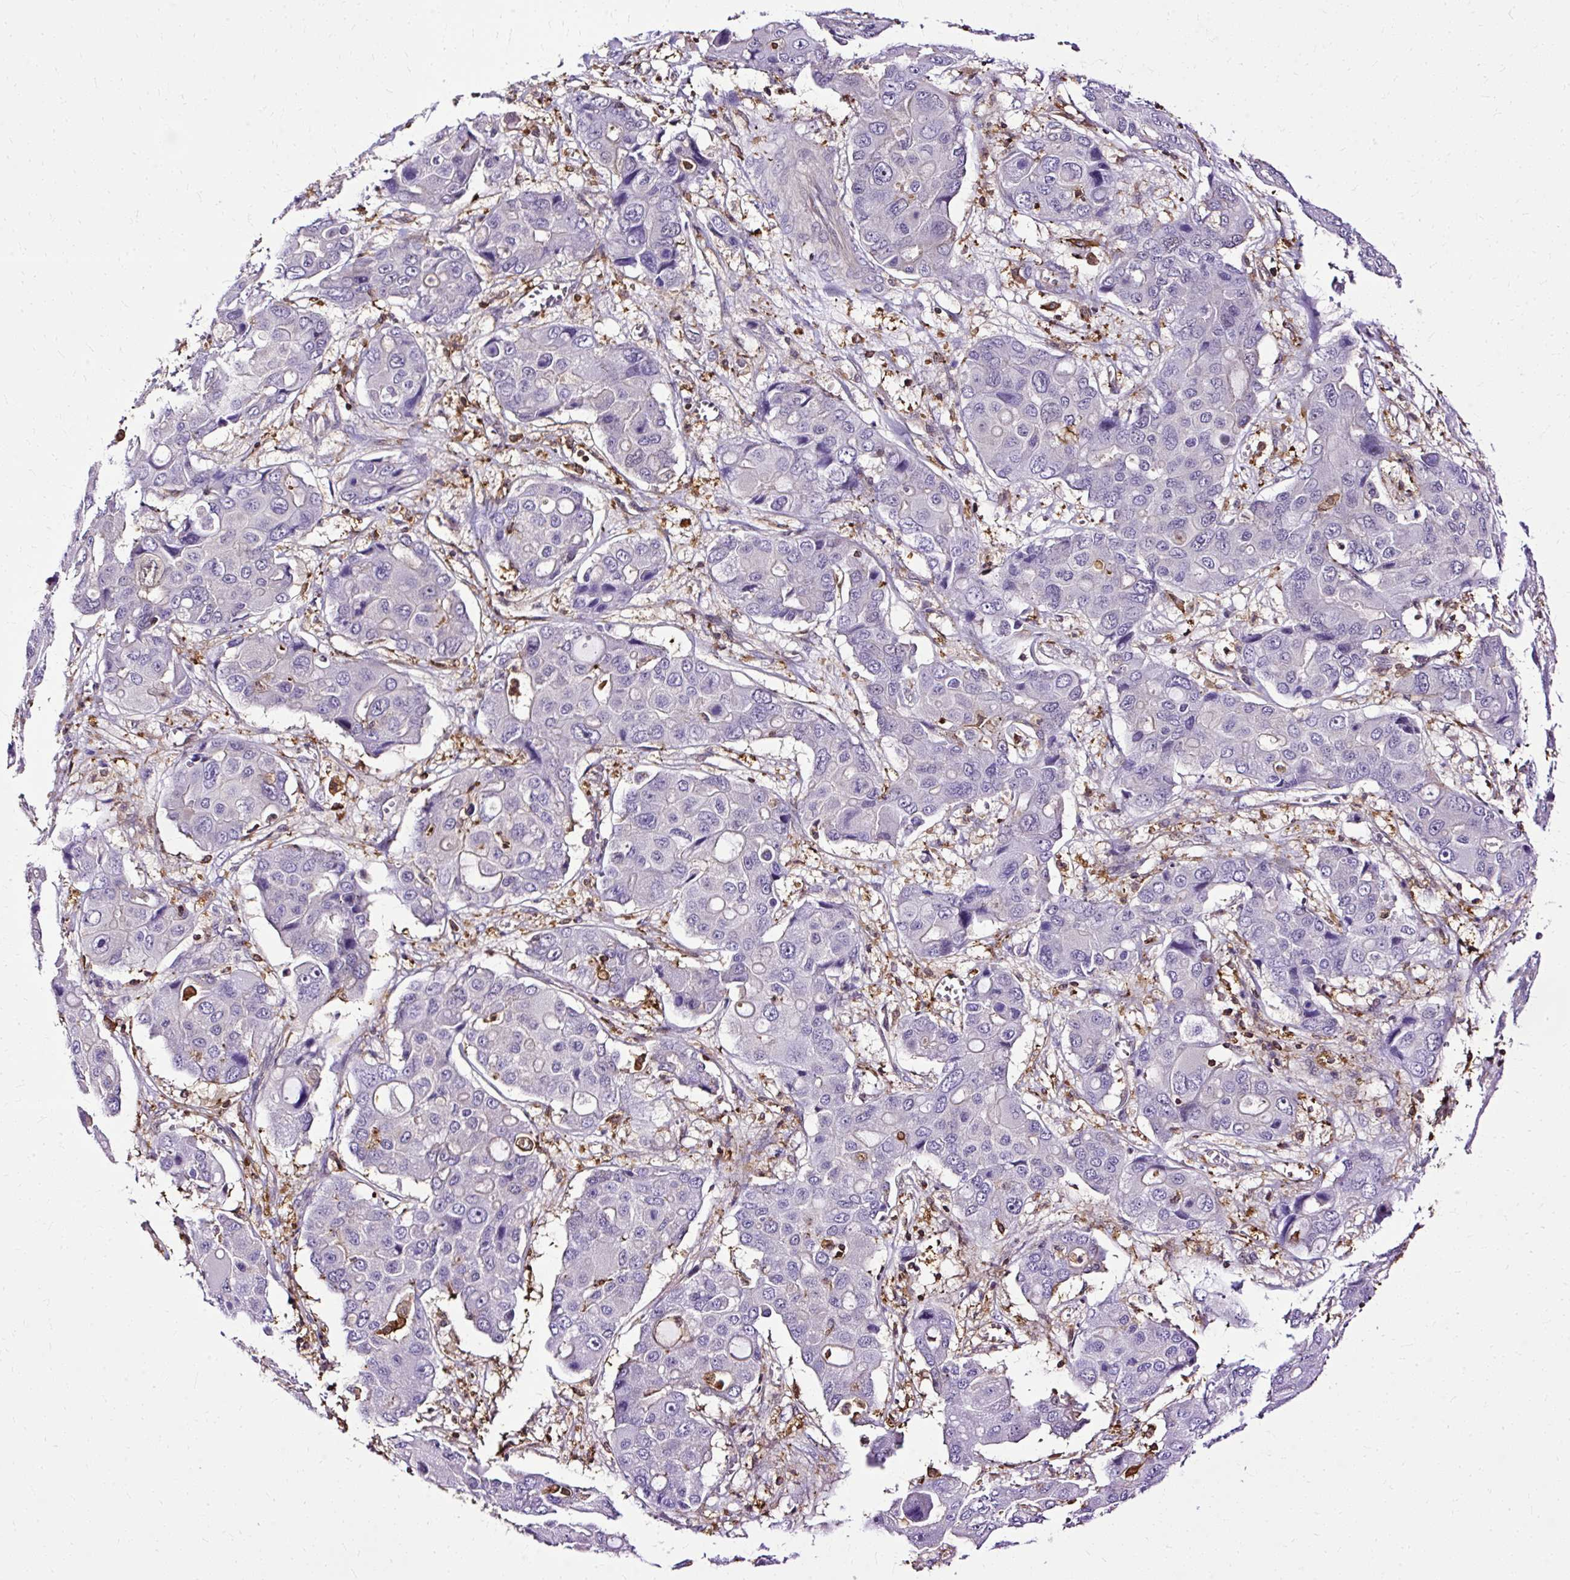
{"staining": {"intensity": "negative", "quantity": "none", "location": "none"}, "tissue": "liver cancer", "cell_type": "Tumor cells", "image_type": "cancer", "snomed": [{"axis": "morphology", "description": "Cholangiocarcinoma"}, {"axis": "topography", "description": "Liver"}], "caption": "Immunohistochemical staining of cholangiocarcinoma (liver) reveals no significant positivity in tumor cells.", "gene": "TWF2", "patient": {"sex": "male", "age": 67}}